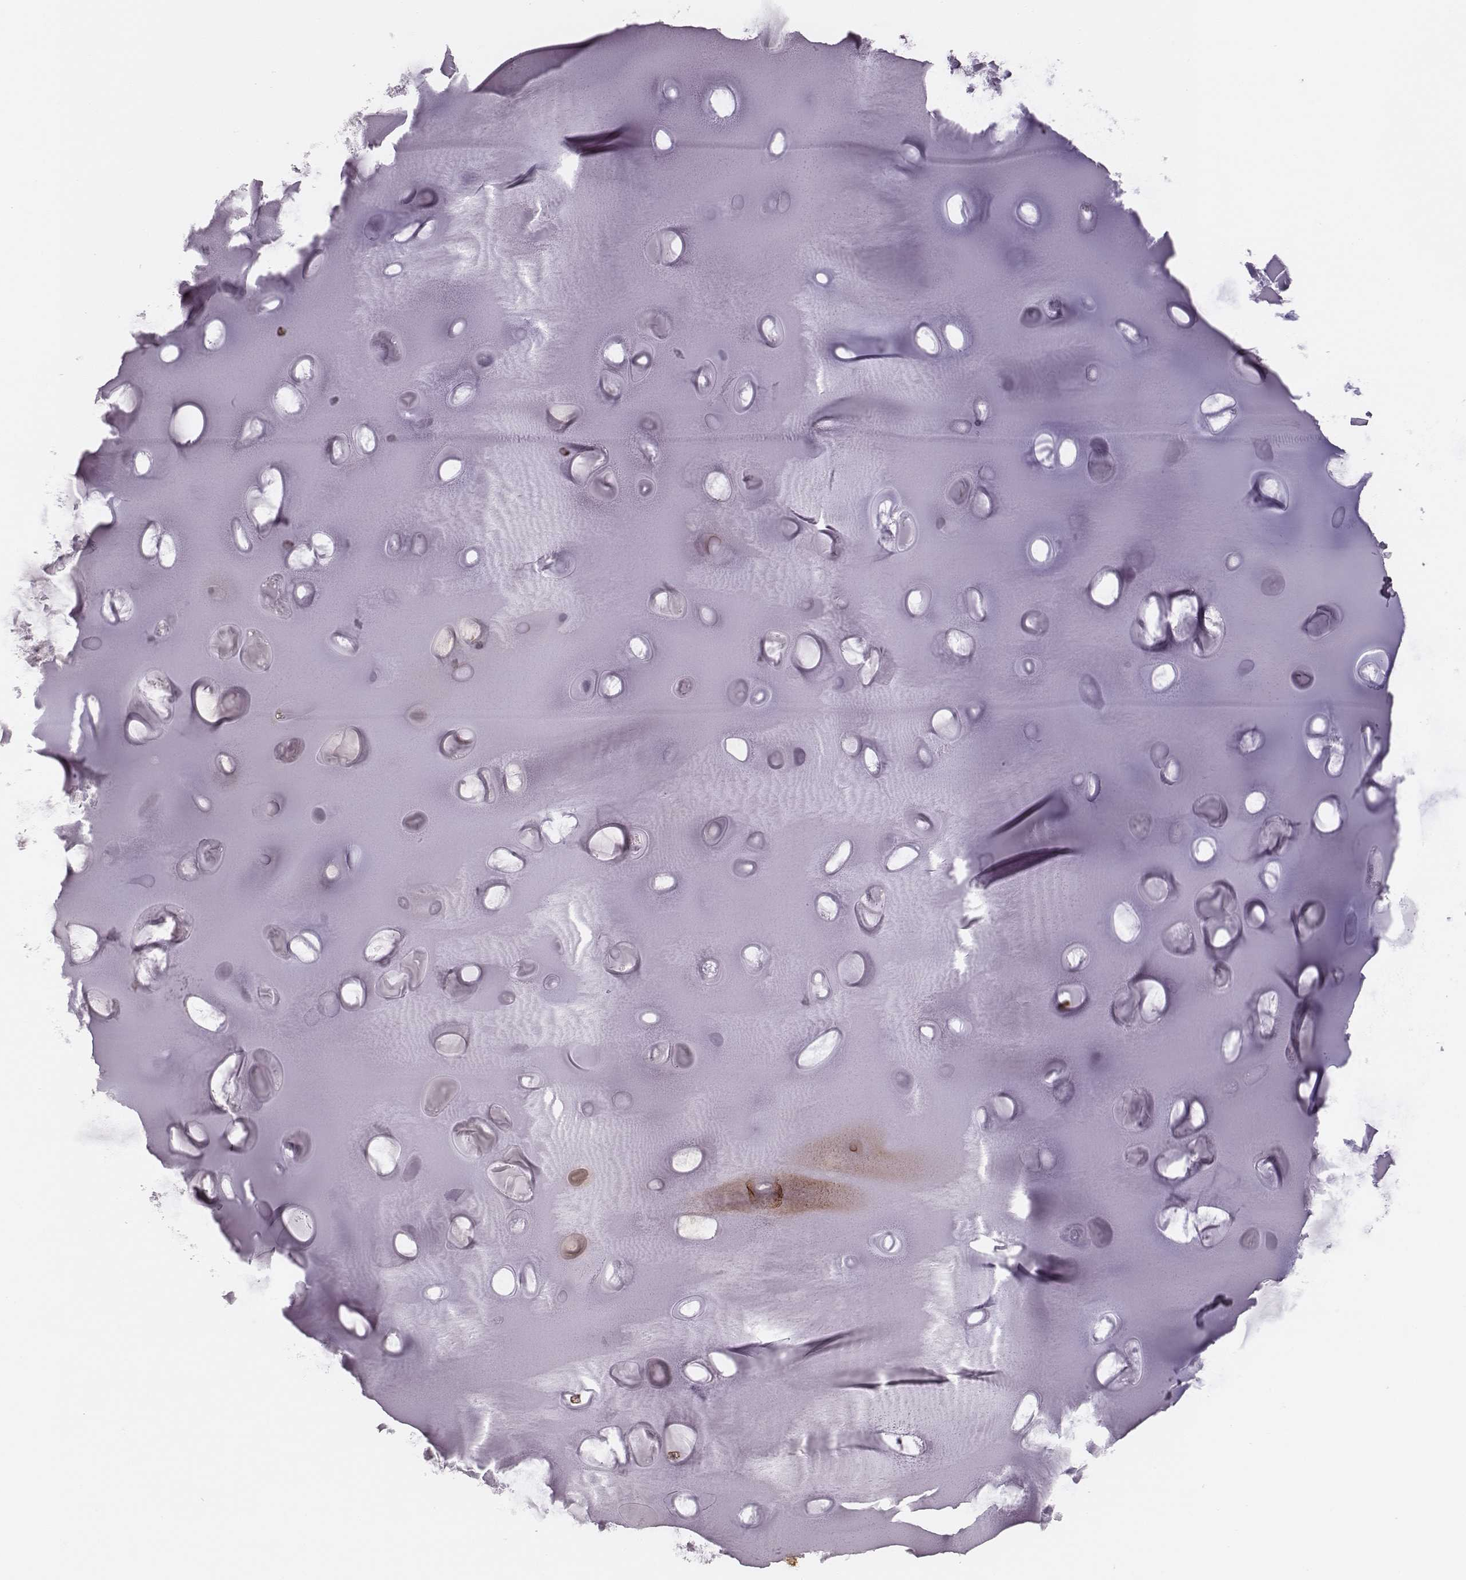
{"staining": {"intensity": "strong", "quantity": ">75%", "location": "cytoplasmic/membranous"}, "tissue": "soft tissue", "cell_type": "Chondrocytes", "image_type": "normal", "snomed": [{"axis": "morphology", "description": "Normal tissue, NOS"}, {"axis": "morphology", "description": "Squamous cell carcinoma, NOS"}, {"axis": "topography", "description": "Cartilage tissue"}, {"axis": "topography", "description": "Lung"}], "caption": "Protein staining of benign soft tissue displays strong cytoplasmic/membranous staining in about >75% of chondrocytes.", "gene": "TUFM", "patient": {"sex": "male", "age": 66}}